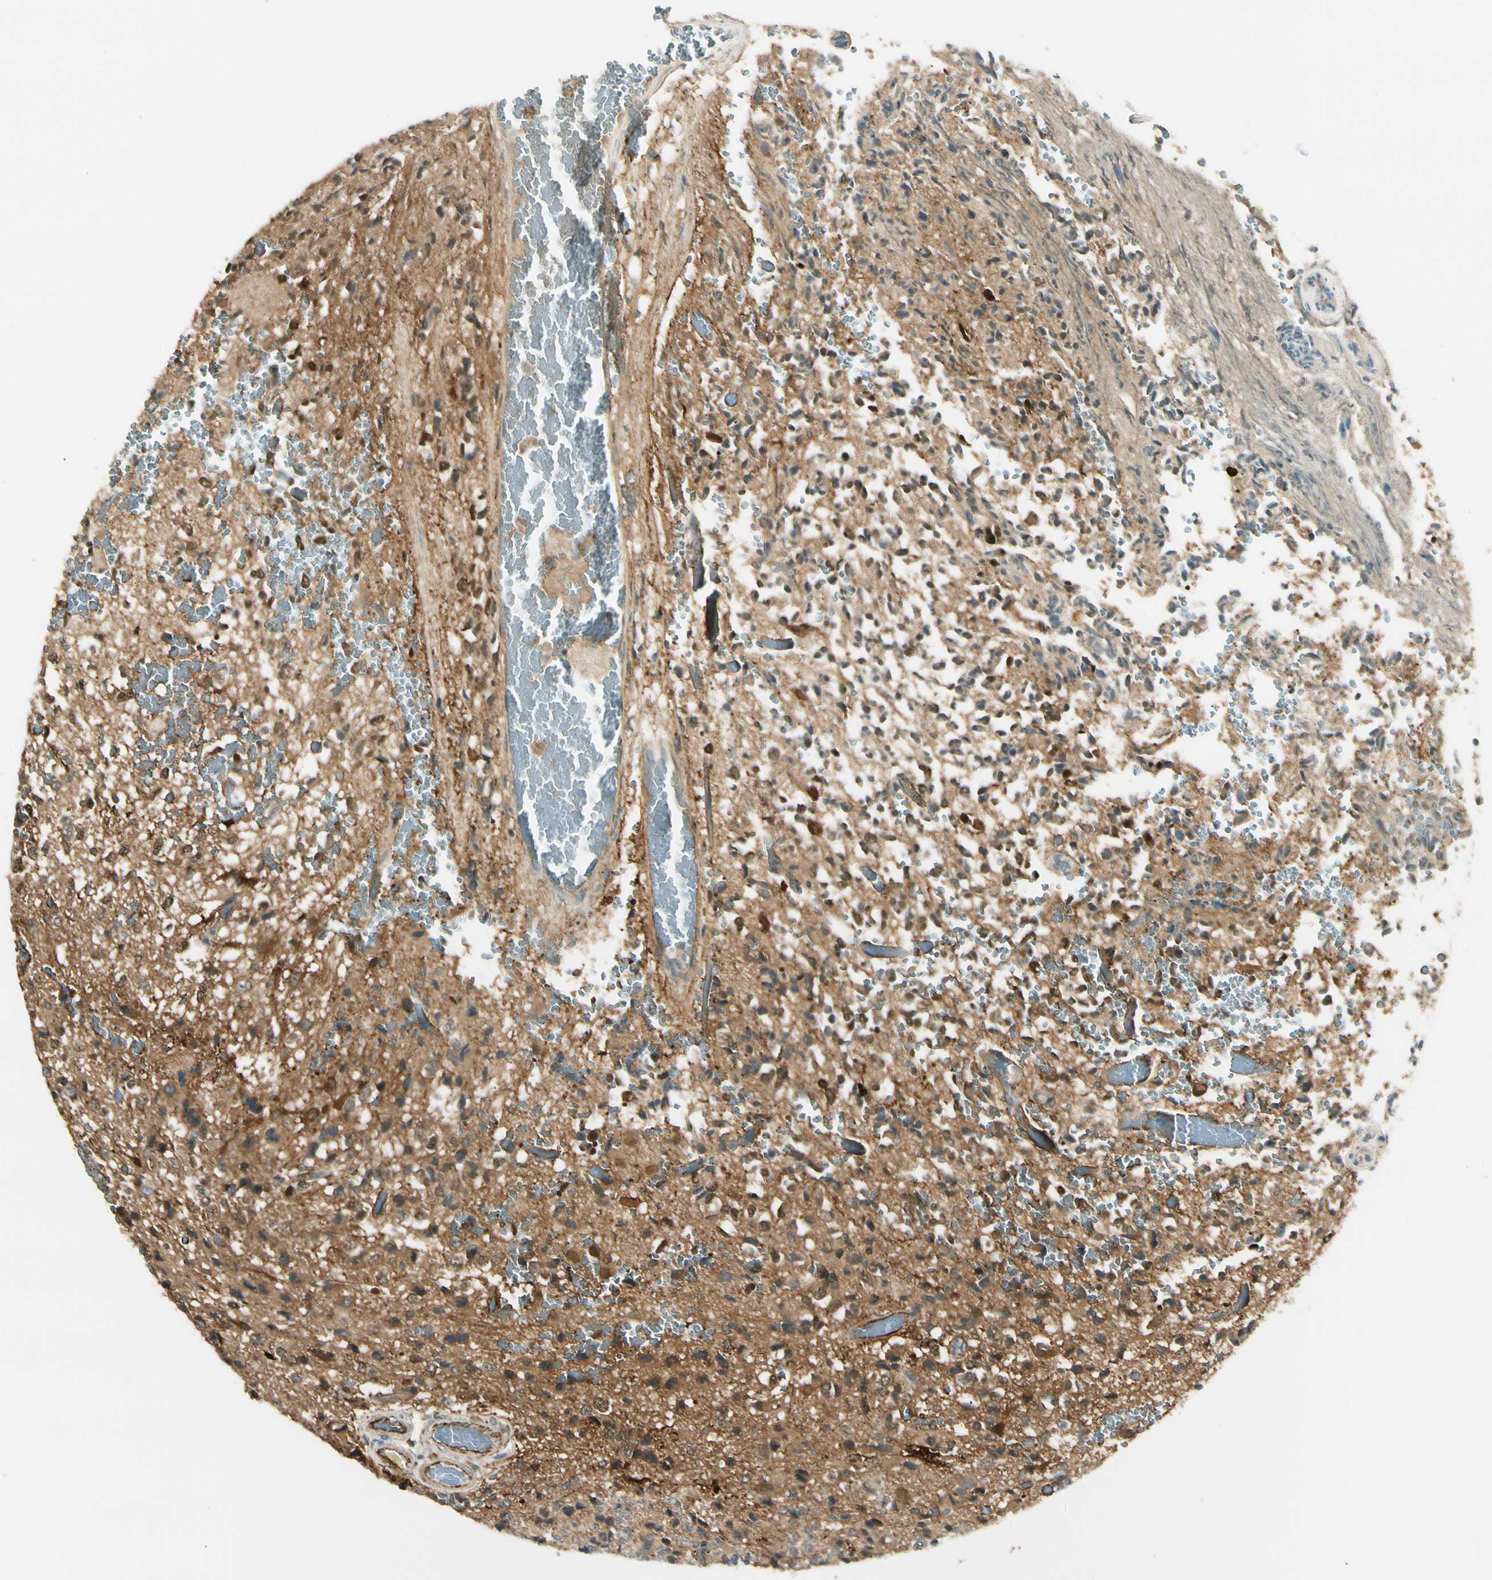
{"staining": {"intensity": "strong", "quantity": "25%-75%", "location": "nuclear"}, "tissue": "glioma", "cell_type": "Tumor cells", "image_type": "cancer", "snomed": [{"axis": "morphology", "description": "Glioma, malignant, High grade"}, {"axis": "topography", "description": "pancreas cauda"}], "caption": "High-magnification brightfield microscopy of glioma stained with DAB (3,3'-diaminobenzidine) (brown) and counterstained with hematoxylin (blue). tumor cells exhibit strong nuclear staining is identified in approximately25%-75% of cells. Nuclei are stained in blue.", "gene": "FTH1", "patient": {"sex": "male", "age": 60}}